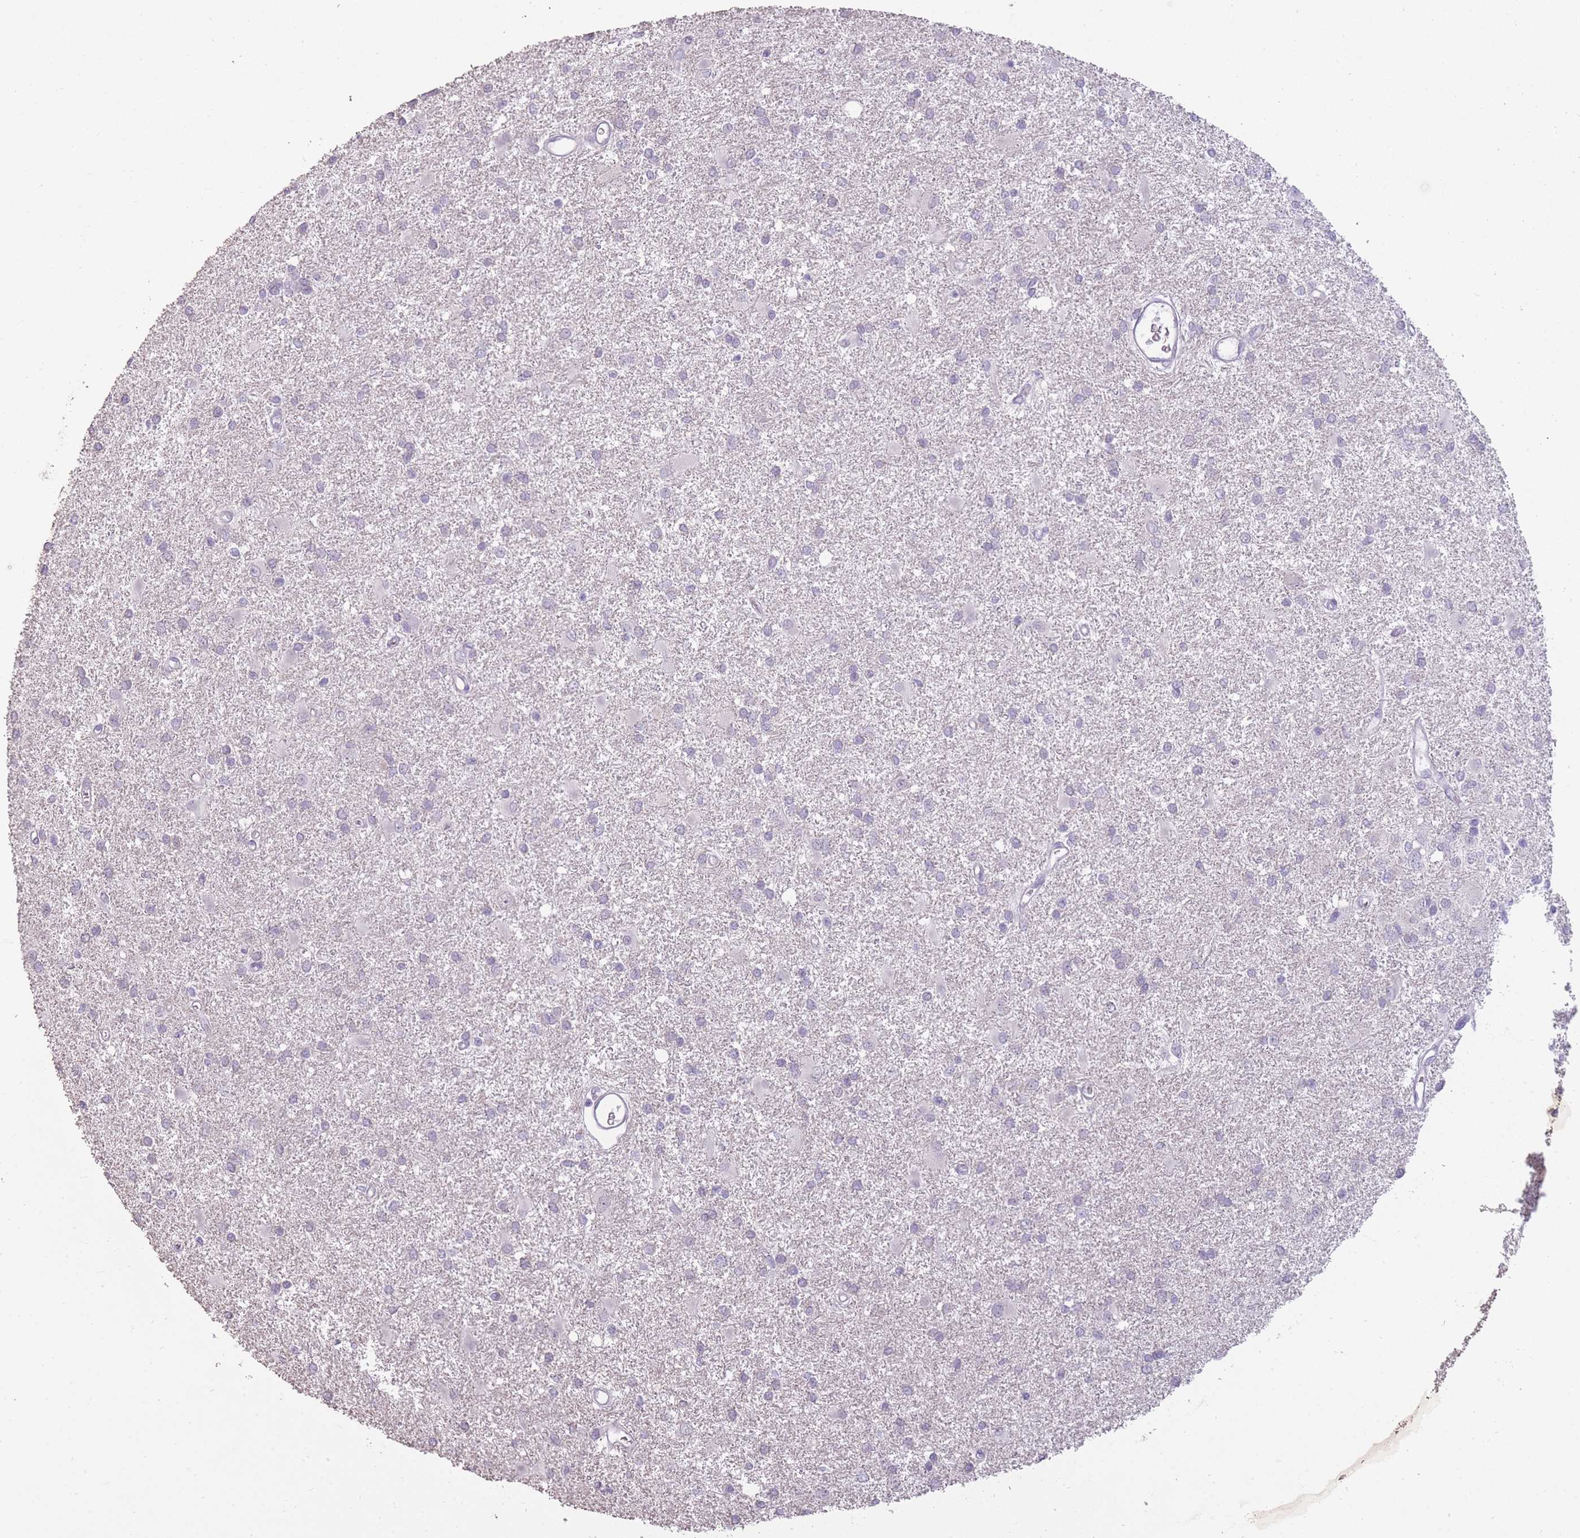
{"staining": {"intensity": "negative", "quantity": "none", "location": "none"}, "tissue": "glioma", "cell_type": "Tumor cells", "image_type": "cancer", "snomed": [{"axis": "morphology", "description": "Glioma, malignant, High grade"}, {"axis": "topography", "description": "Brain"}], "caption": "Histopathology image shows no significant protein positivity in tumor cells of glioma.", "gene": "ZBTB24", "patient": {"sex": "female", "age": 50}}